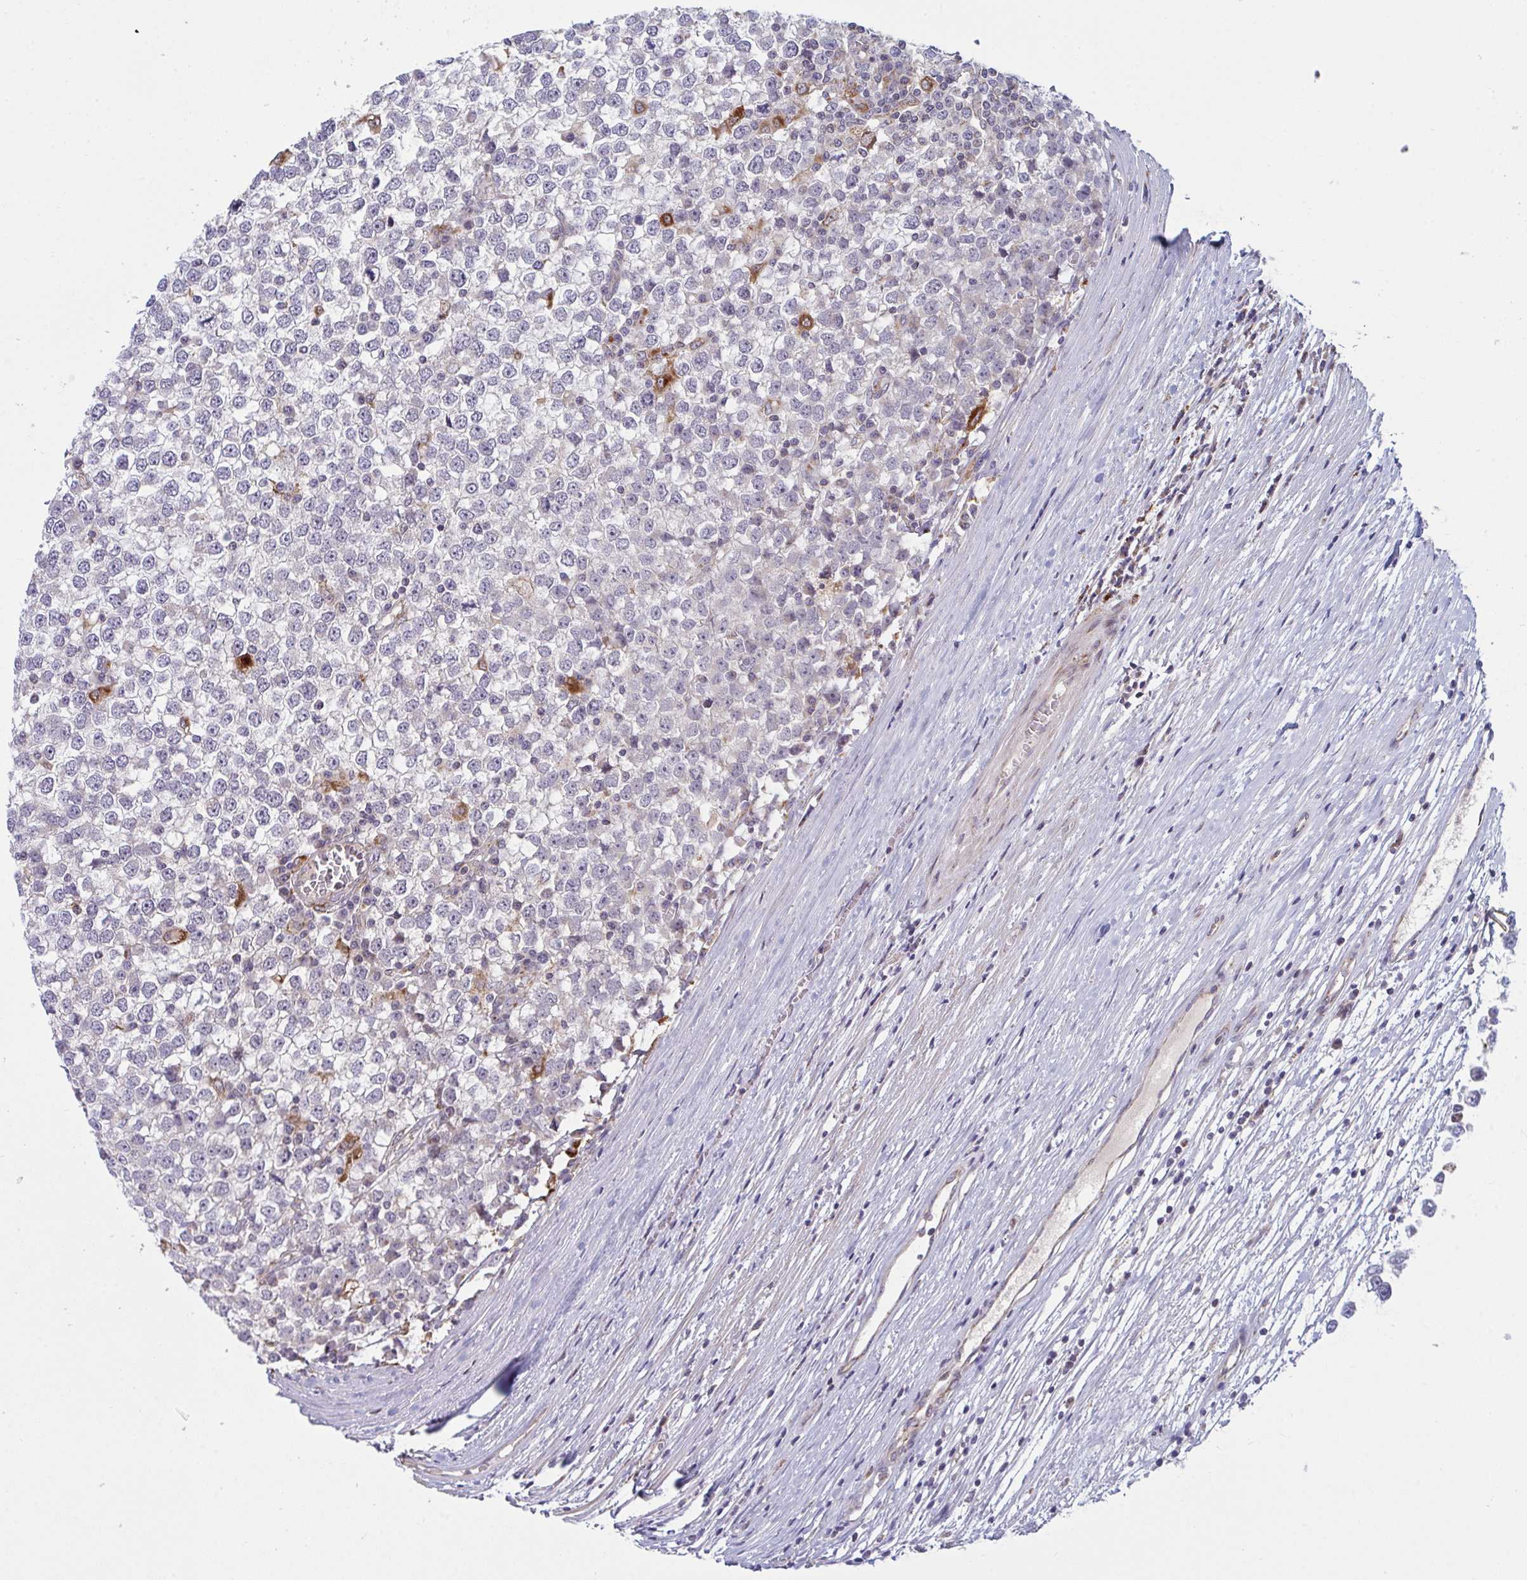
{"staining": {"intensity": "negative", "quantity": "none", "location": "none"}, "tissue": "testis cancer", "cell_type": "Tumor cells", "image_type": "cancer", "snomed": [{"axis": "morphology", "description": "Seminoma, NOS"}, {"axis": "topography", "description": "Testis"}], "caption": "High magnification brightfield microscopy of testis seminoma stained with DAB (brown) and counterstained with hematoxylin (blue): tumor cells show no significant expression.", "gene": "XAF1", "patient": {"sex": "male", "age": 65}}